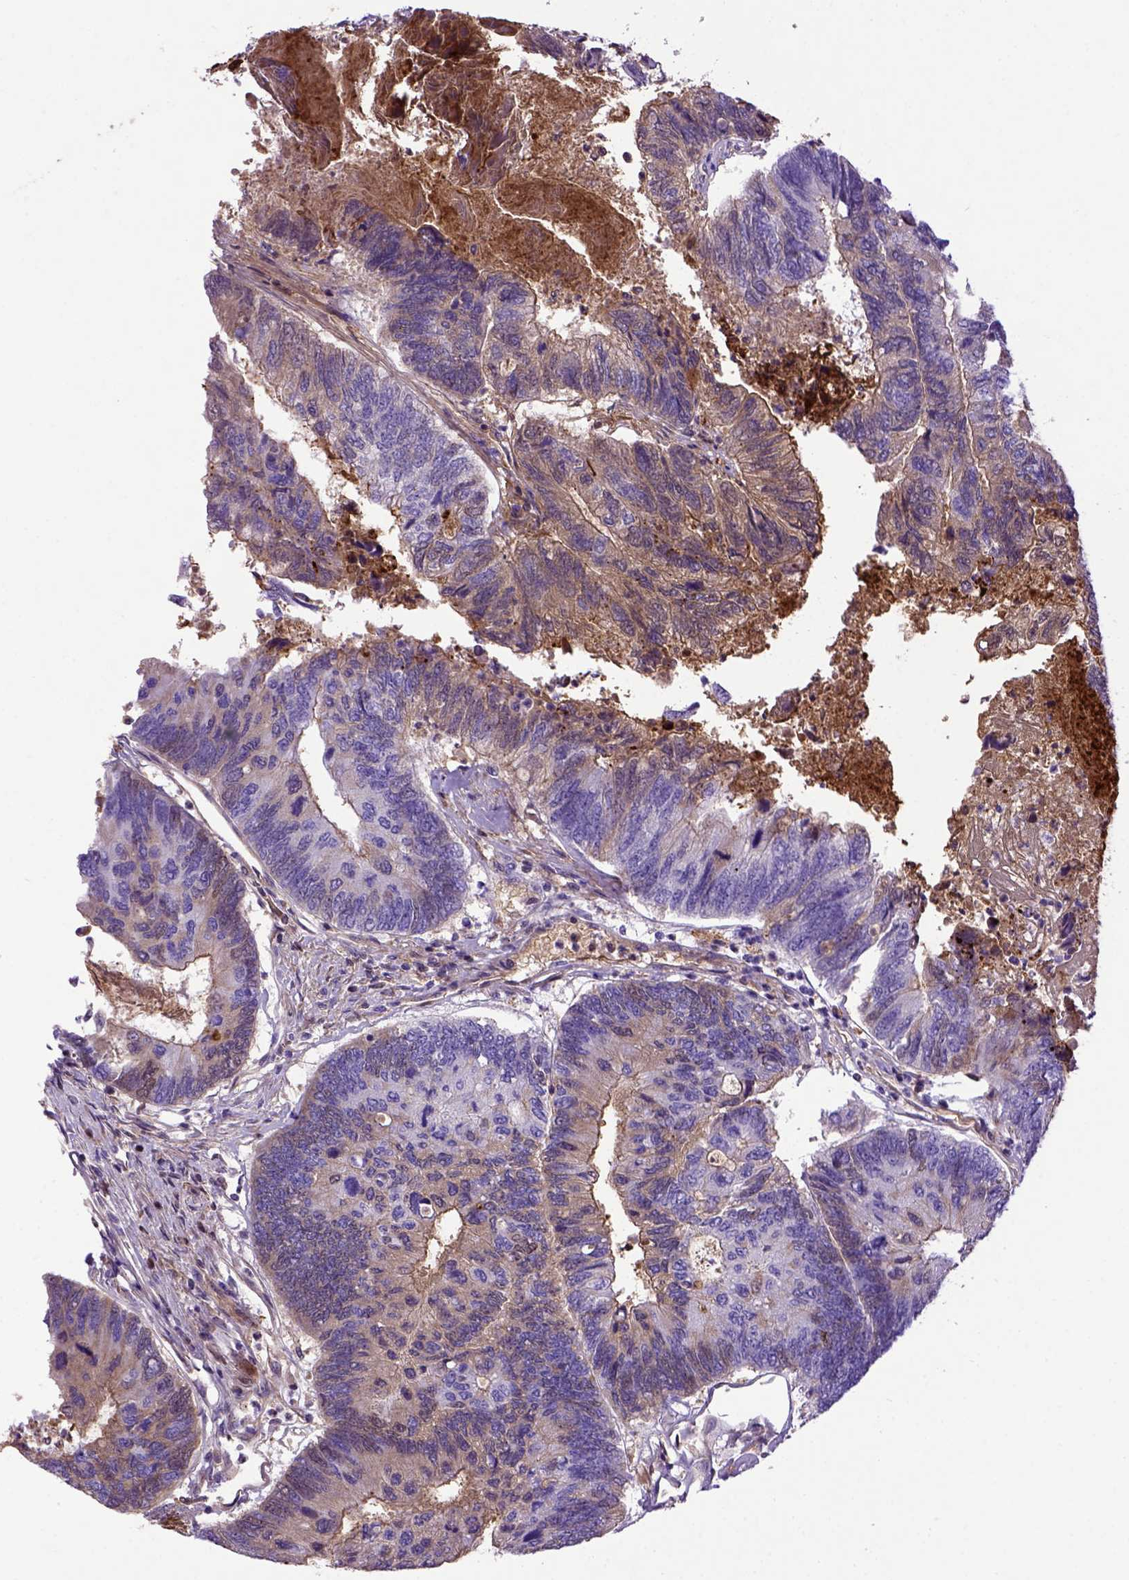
{"staining": {"intensity": "moderate", "quantity": "<25%", "location": "cytoplasmic/membranous"}, "tissue": "colorectal cancer", "cell_type": "Tumor cells", "image_type": "cancer", "snomed": [{"axis": "morphology", "description": "Adenocarcinoma, NOS"}, {"axis": "topography", "description": "Colon"}], "caption": "There is low levels of moderate cytoplasmic/membranous staining in tumor cells of colorectal adenocarcinoma, as demonstrated by immunohistochemical staining (brown color).", "gene": "ADAM12", "patient": {"sex": "female", "age": 67}}